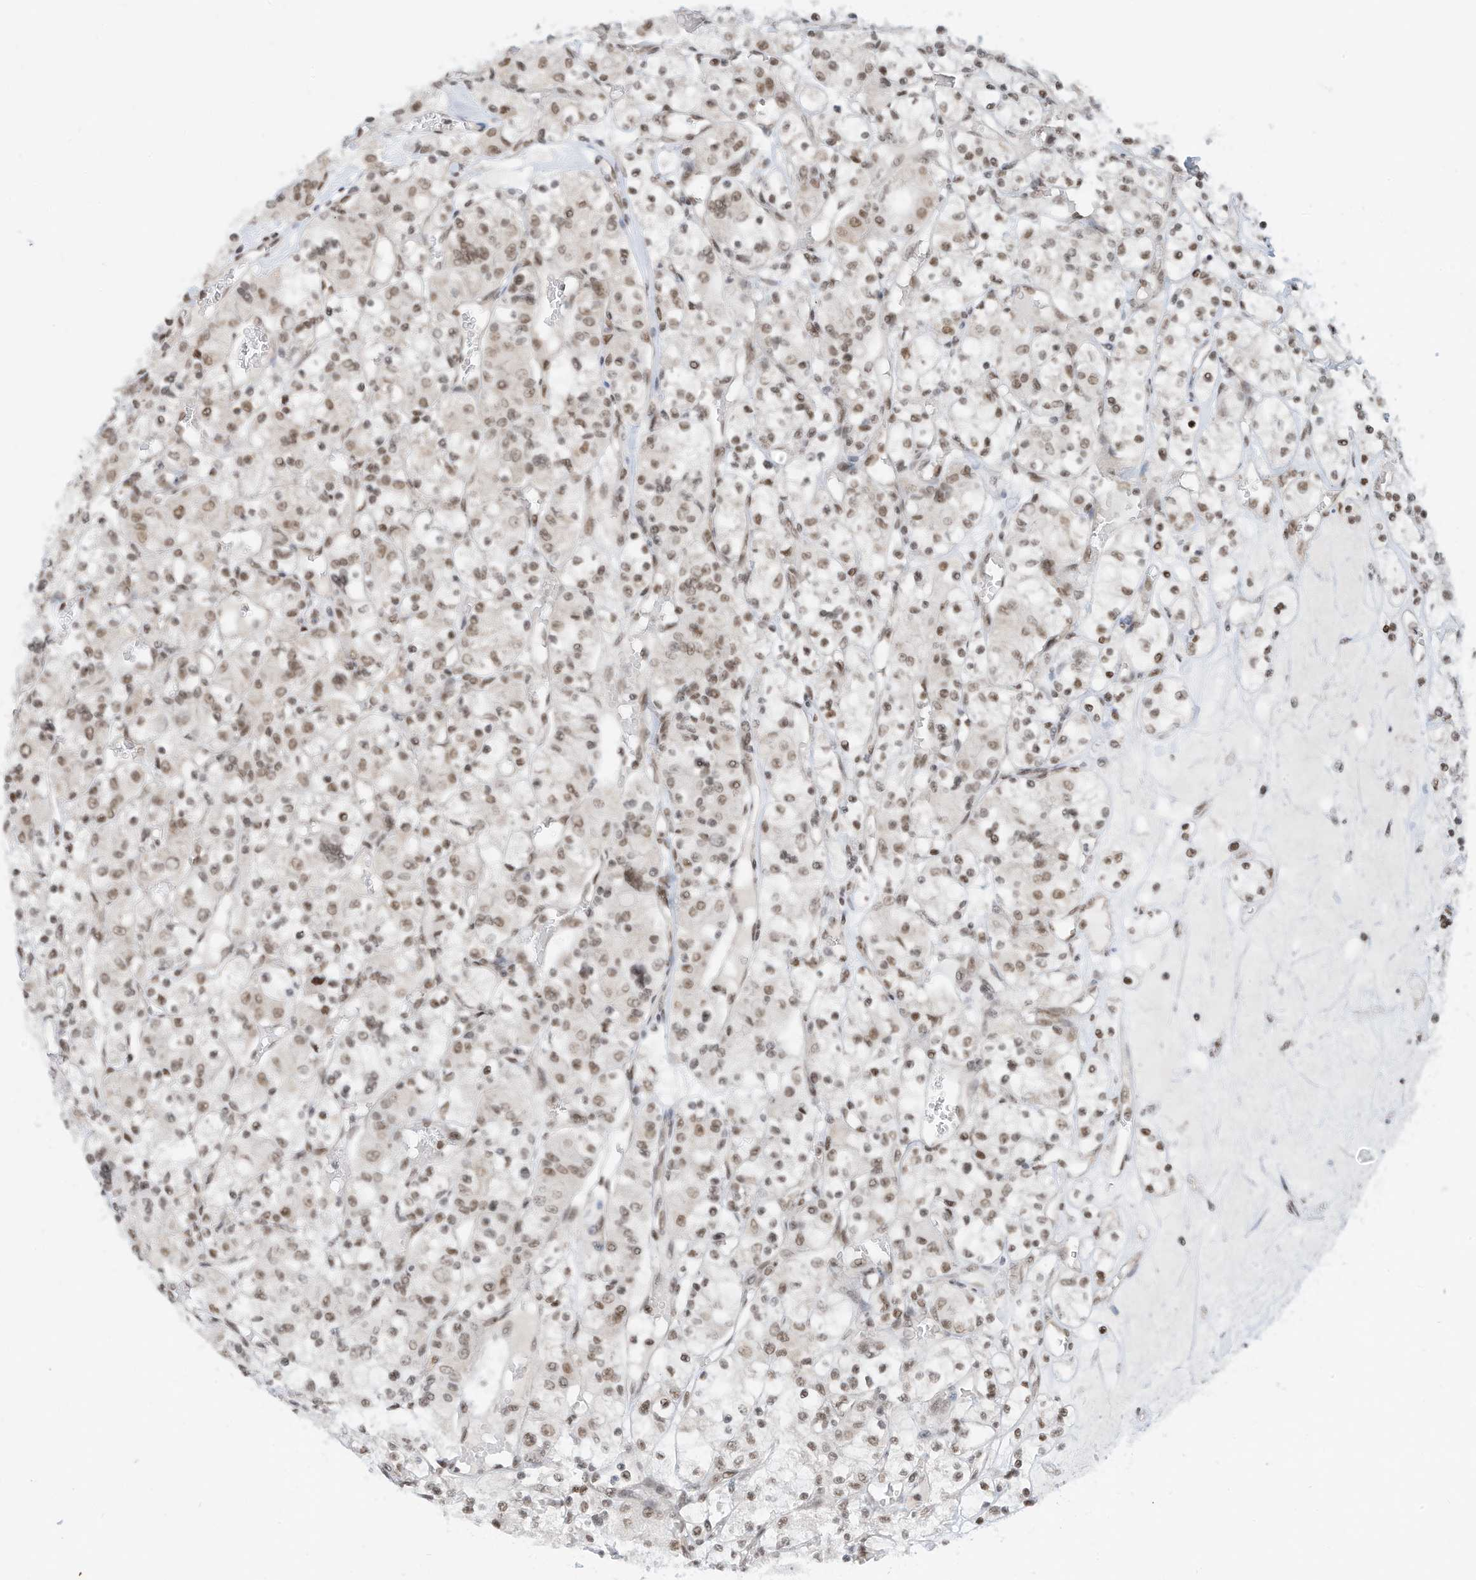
{"staining": {"intensity": "weak", "quantity": ">75%", "location": "nuclear"}, "tissue": "renal cancer", "cell_type": "Tumor cells", "image_type": "cancer", "snomed": [{"axis": "morphology", "description": "Adenocarcinoma, NOS"}, {"axis": "topography", "description": "Kidney"}], "caption": "Renal cancer (adenocarcinoma) tissue demonstrates weak nuclear expression in about >75% of tumor cells, visualized by immunohistochemistry.", "gene": "AURKAIP1", "patient": {"sex": "female", "age": 59}}